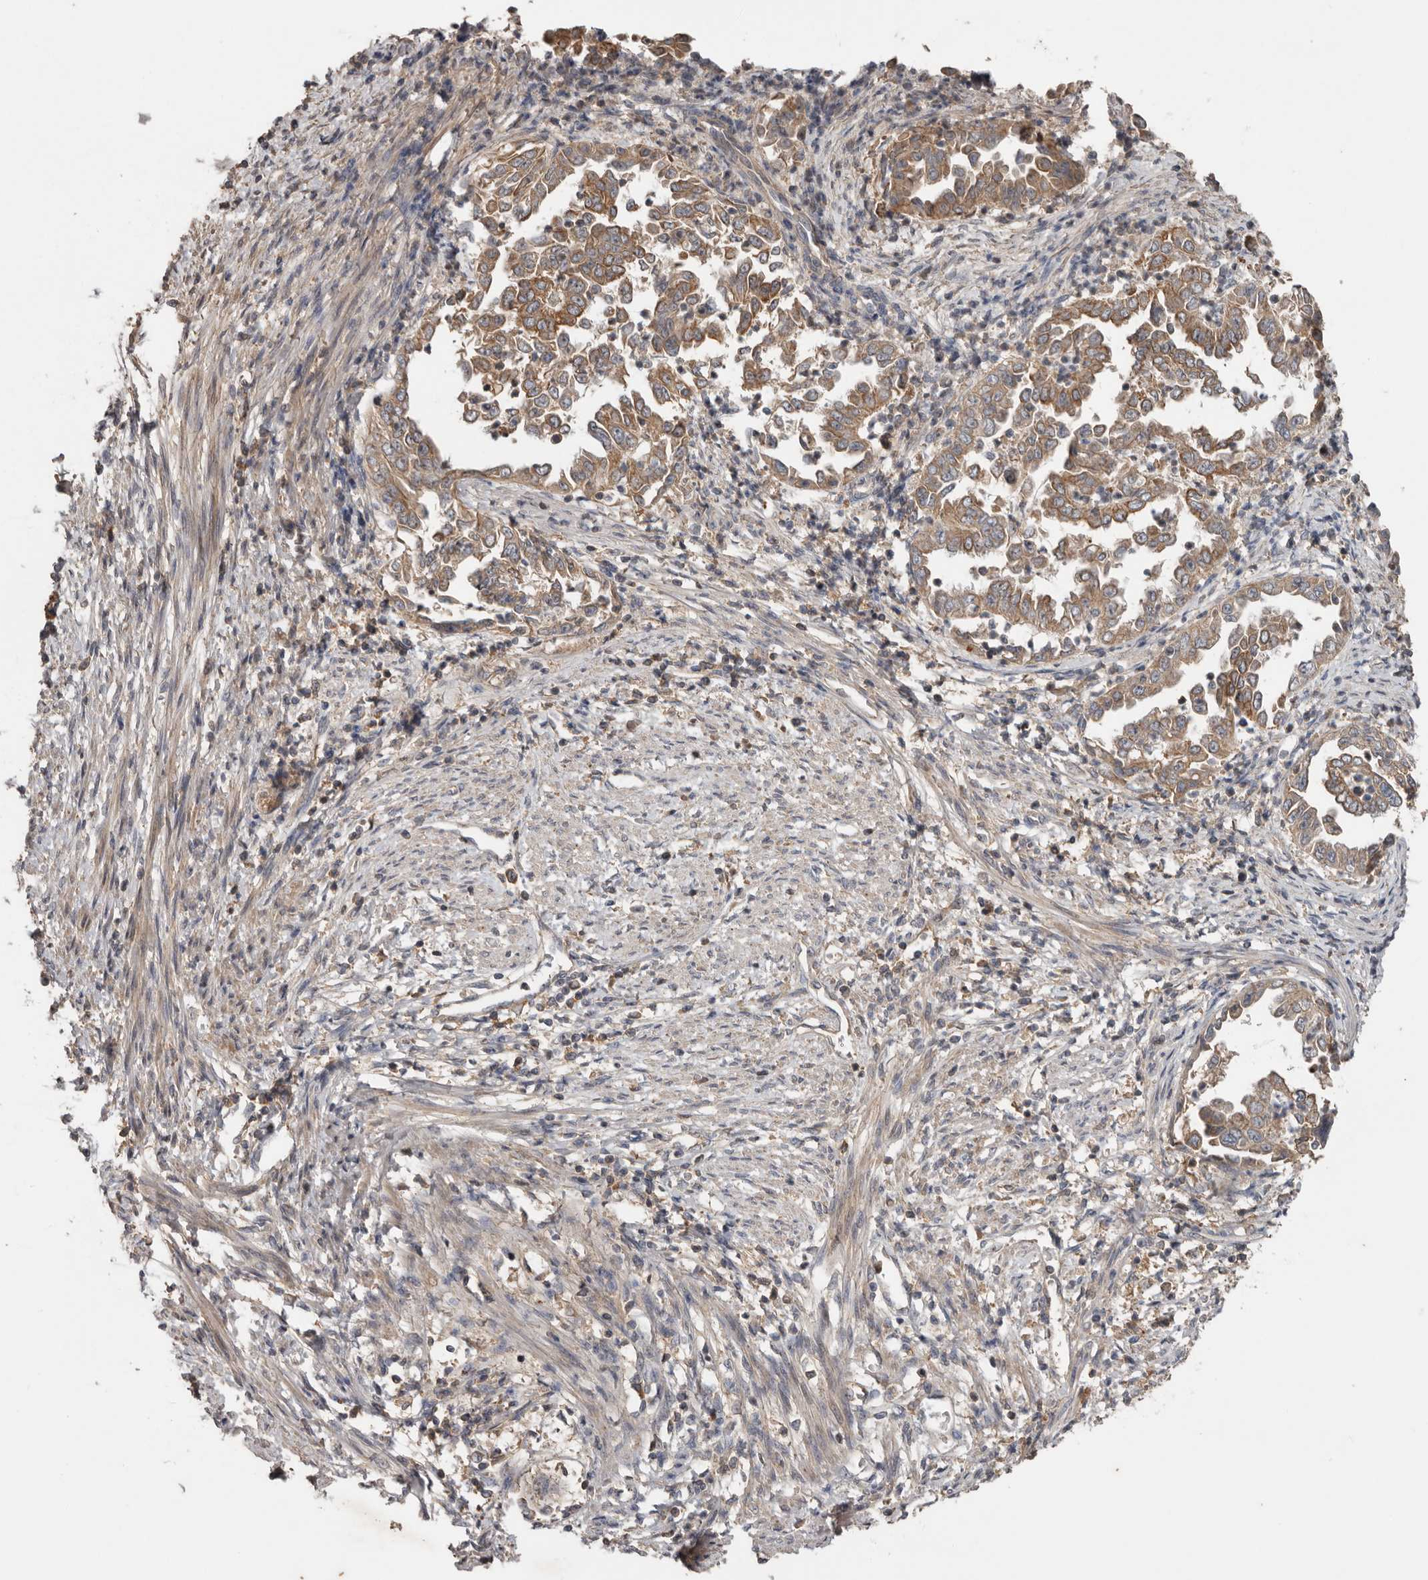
{"staining": {"intensity": "moderate", "quantity": ">75%", "location": "cytoplasmic/membranous"}, "tissue": "endometrial cancer", "cell_type": "Tumor cells", "image_type": "cancer", "snomed": [{"axis": "morphology", "description": "Adenocarcinoma, NOS"}, {"axis": "topography", "description": "Endometrium"}], "caption": "This photomicrograph demonstrates immunohistochemistry (IHC) staining of human adenocarcinoma (endometrial), with medium moderate cytoplasmic/membranous staining in about >75% of tumor cells.", "gene": "NMUR1", "patient": {"sex": "female", "age": 85}}